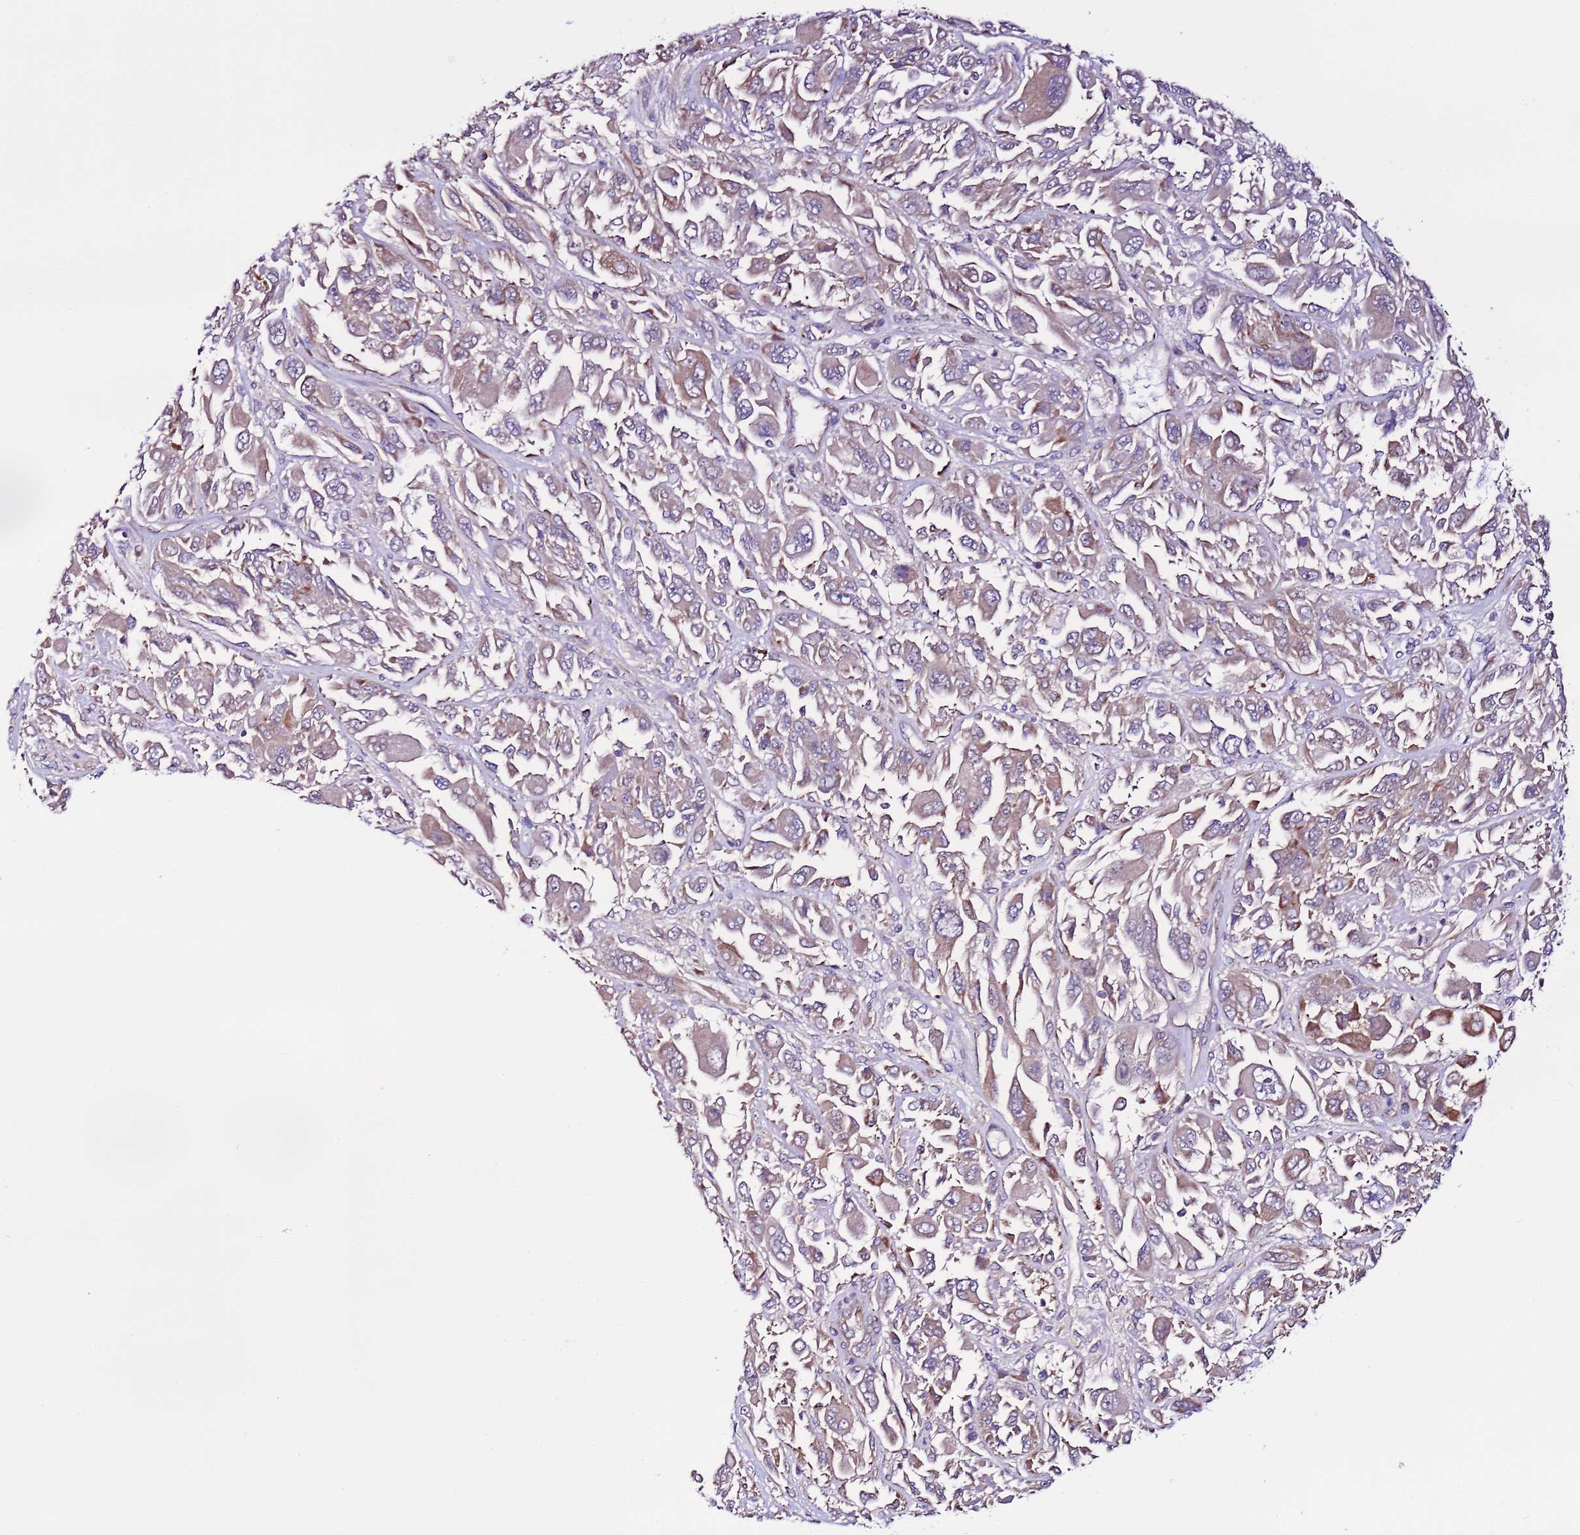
{"staining": {"intensity": "moderate", "quantity": "25%-75%", "location": "cytoplasmic/membranous"}, "tissue": "melanoma", "cell_type": "Tumor cells", "image_type": "cancer", "snomed": [{"axis": "morphology", "description": "Malignant melanoma, NOS"}, {"axis": "topography", "description": "Skin"}], "caption": "Immunohistochemistry (IHC) photomicrograph of neoplastic tissue: human melanoma stained using immunohistochemistry exhibits medium levels of moderate protein expression localized specifically in the cytoplasmic/membranous of tumor cells, appearing as a cytoplasmic/membranous brown color.", "gene": "UEVLD", "patient": {"sex": "female", "age": 91}}